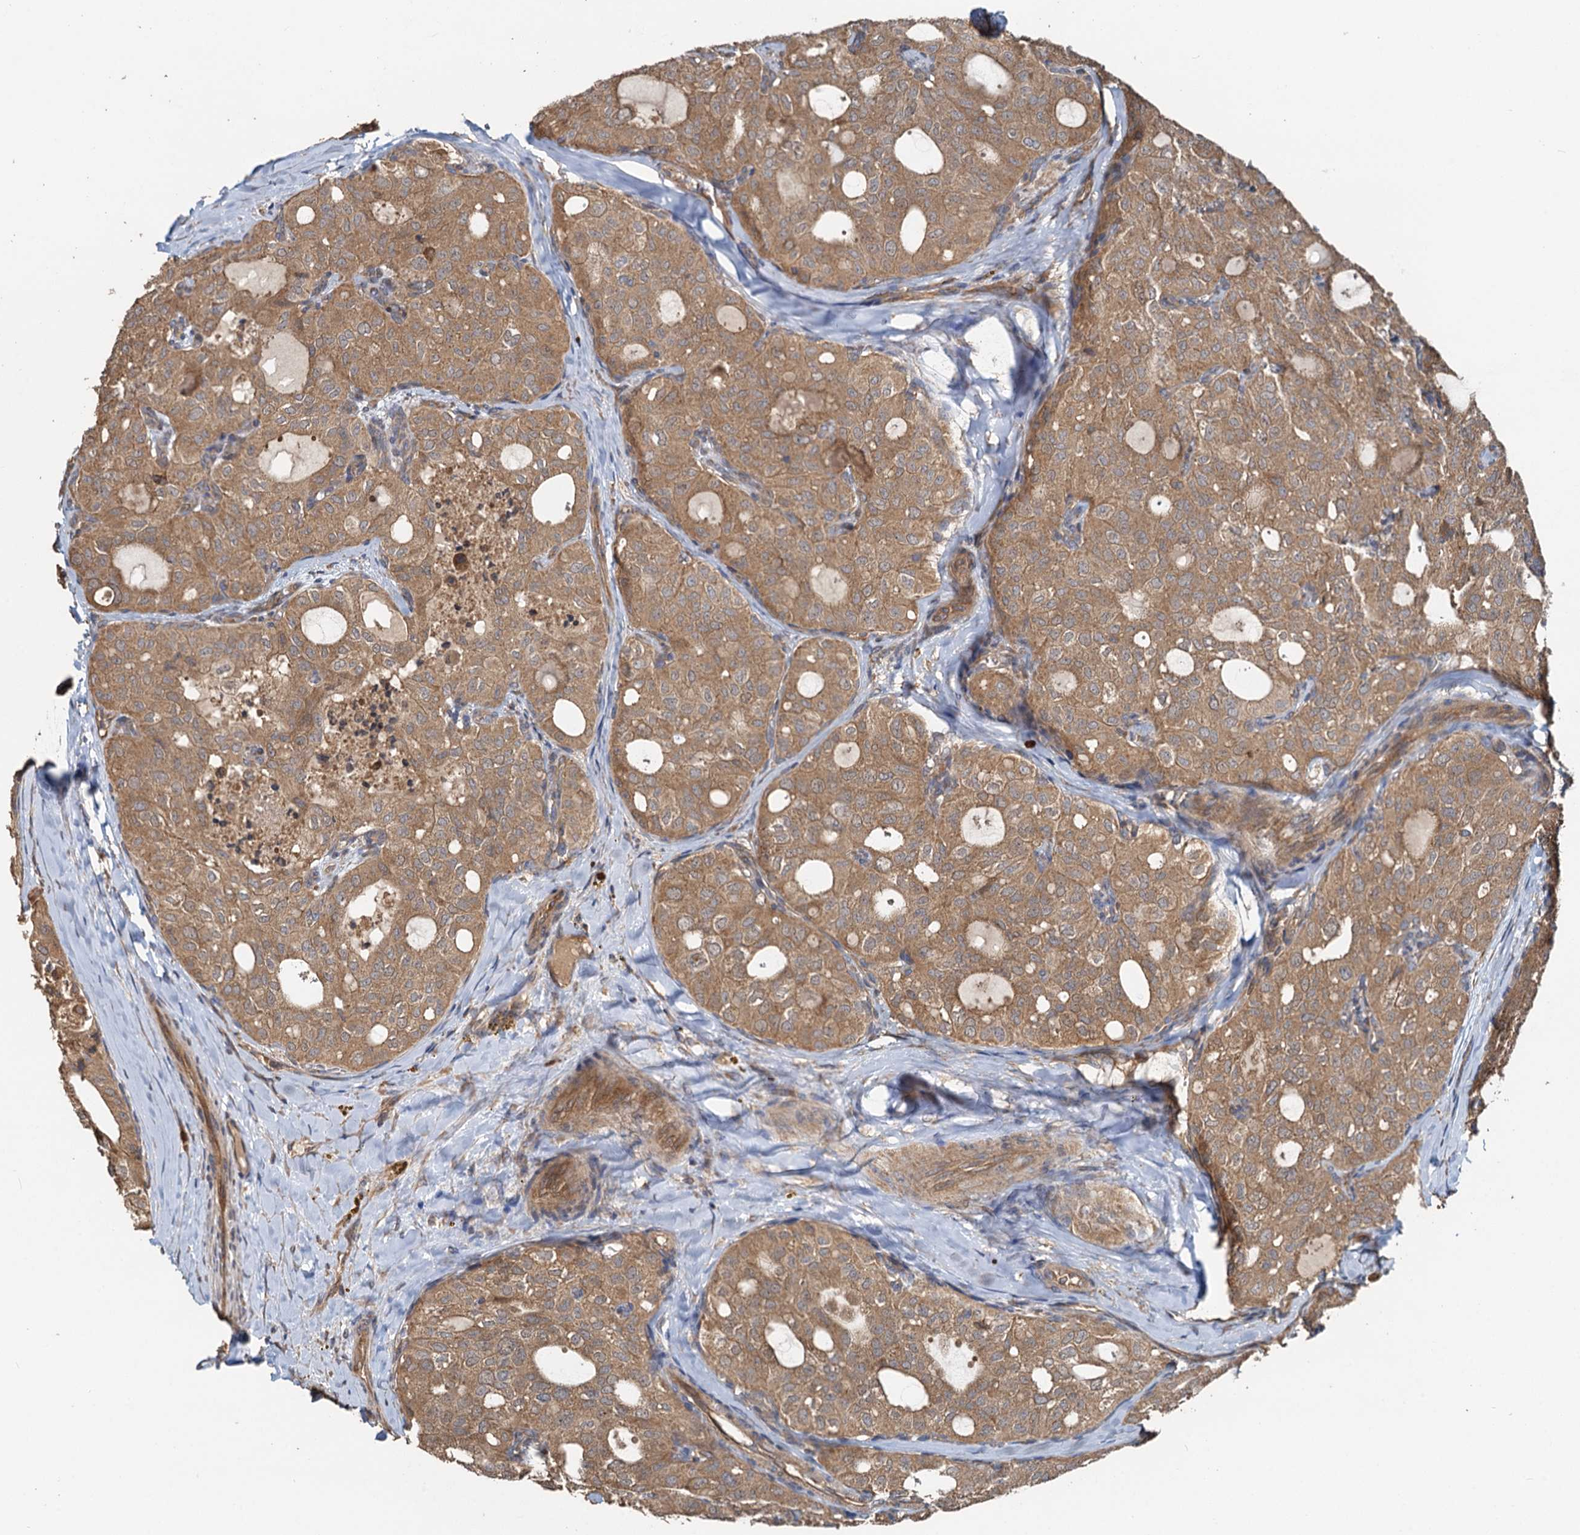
{"staining": {"intensity": "moderate", "quantity": ">75%", "location": "cytoplasmic/membranous"}, "tissue": "thyroid cancer", "cell_type": "Tumor cells", "image_type": "cancer", "snomed": [{"axis": "morphology", "description": "Follicular adenoma carcinoma, NOS"}, {"axis": "topography", "description": "Thyroid gland"}], "caption": "Follicular adenoma carcinoma (thyroid) tissue displays moderate cytoplasmic/membranous expression in approximately >75% of tumor cells, visualized by immunohistochemistry.", "gene": "HYI", "patient": {"sex": "male", "age": 75}}